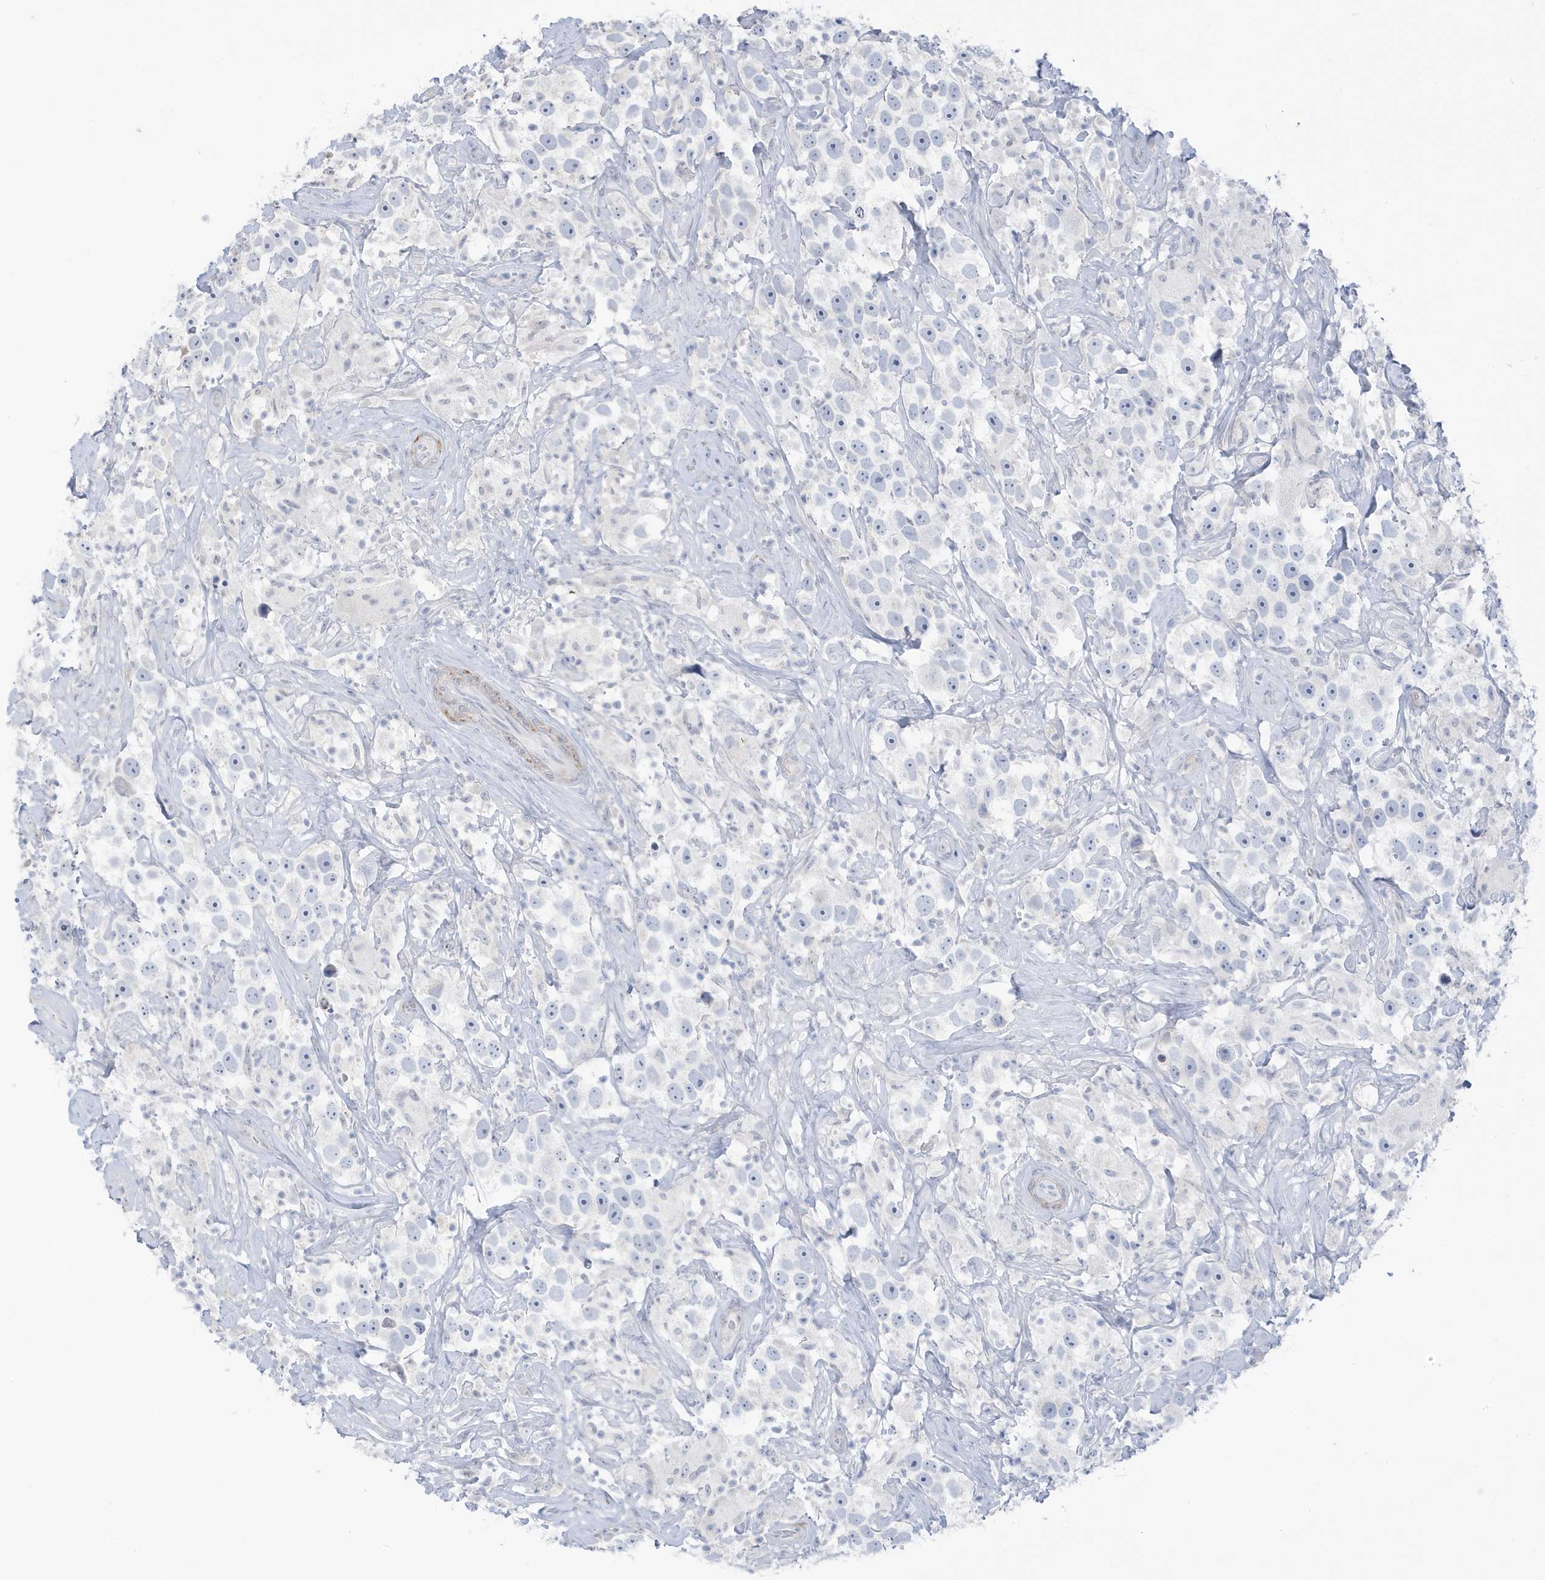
{"staining": {"intensity": "negative", "quantity": "none", "location": "none"}, "tissue": "testis cancer", "cell_type": "Tumor cells", "image_type": "cancer", "snomed": [{"axis": "morphology", "description": "Seminoma, NOS"}, {"axis": "topography", "description": "Testis"}], "caption": "Immunohistochemistry (IHC) micrograph of neoplastic tissue: human testis seminoma stained with DAB reveals no significant protein staining in tumor cells. The staining is performed using DAB (3,3'-diaminobenzidine) brown chromogen with nuclei counter-stained in using hematoxylin.", "gene": "PERM1", "patient": {"sex": "male", "age": 49}}